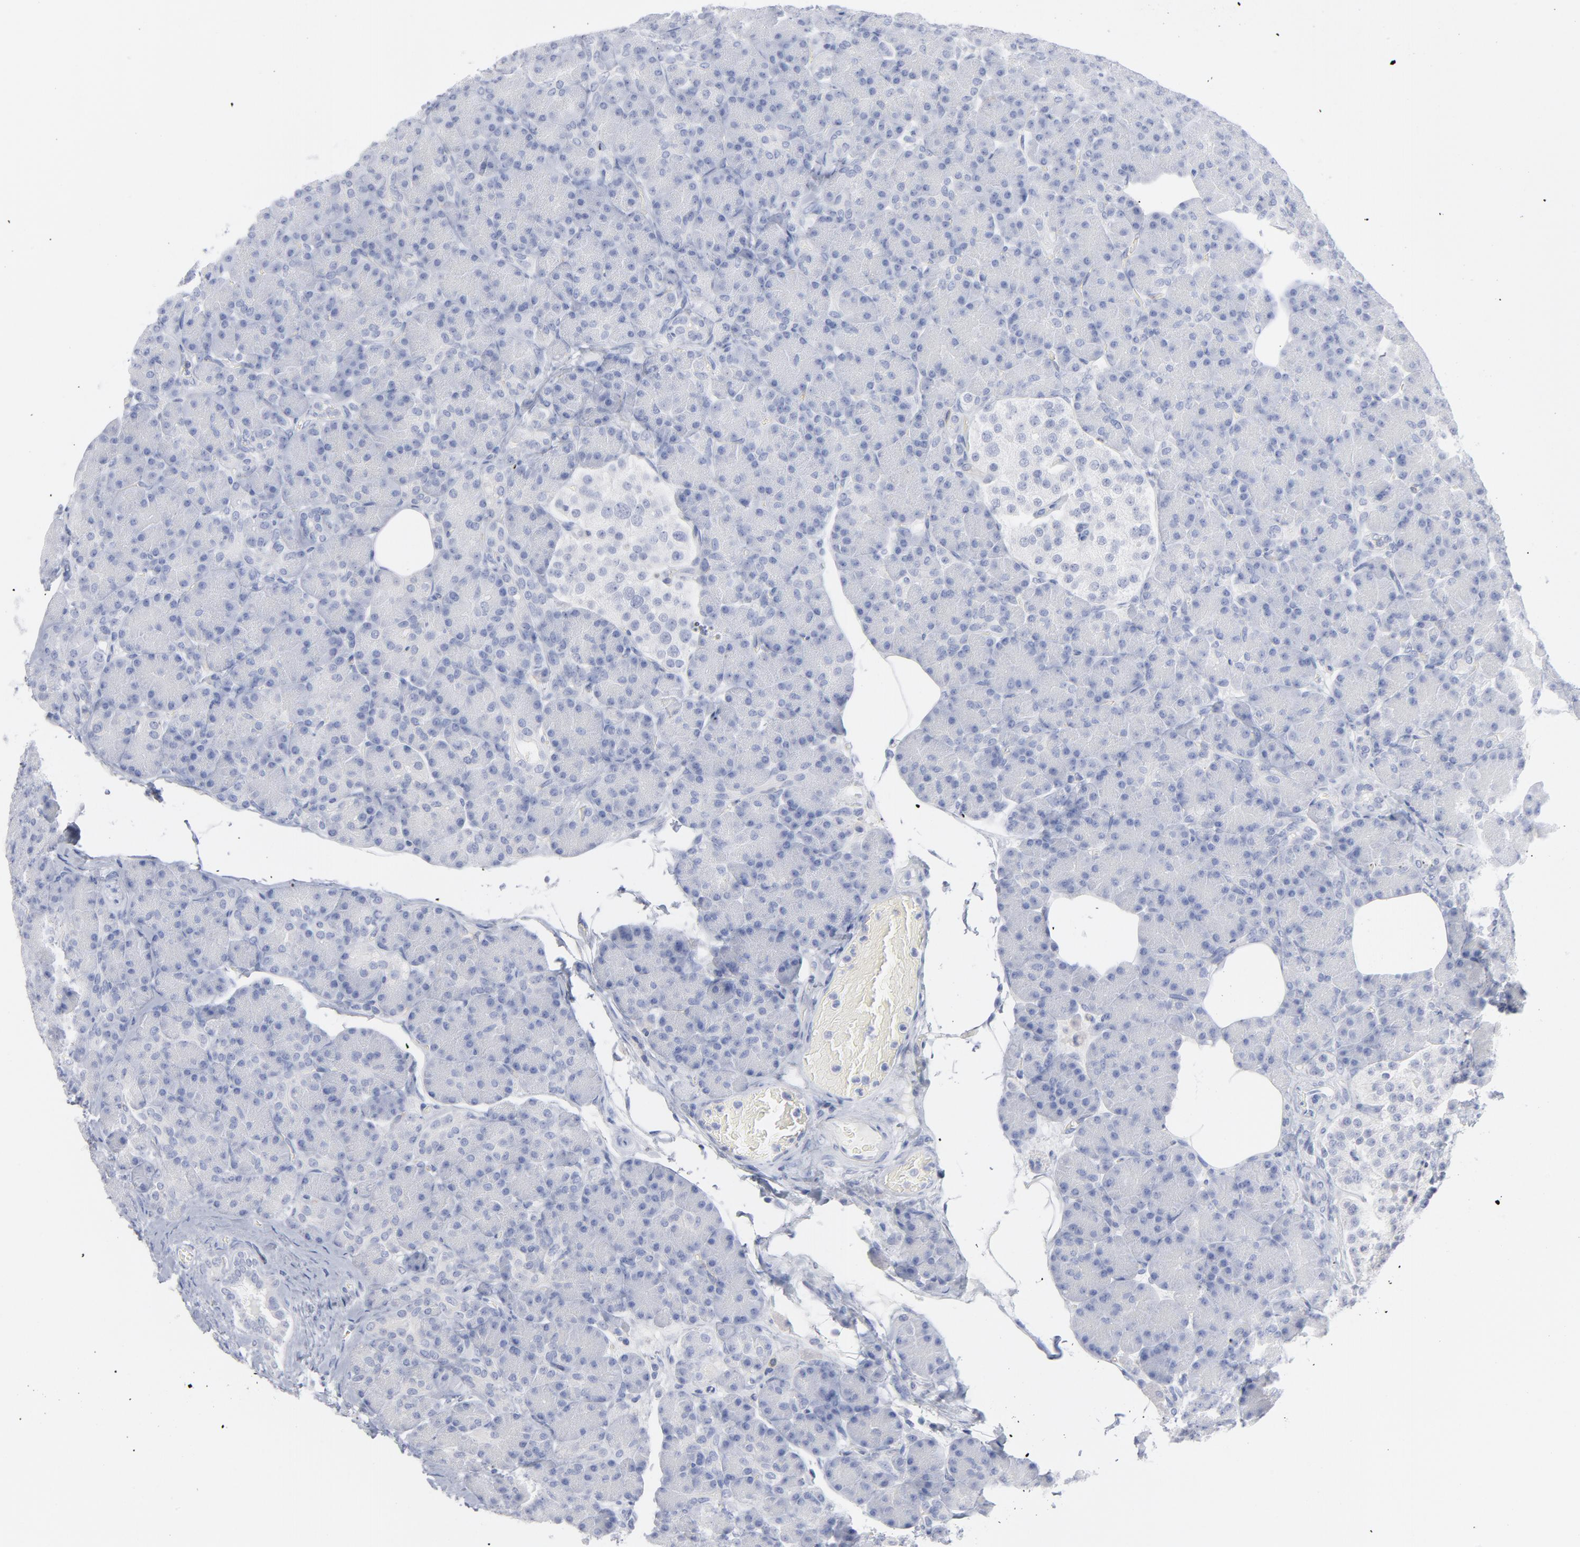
{"staining": {"intensity": "negative", "quantity": "none", "location": "none"}, "tissue": "pancreas", "cell_type": "Exocrine glandular cells", "image_type": "normal", "snomed": [{"axis": "morphology", "description": "Normal tissue, NOS"}, {"axis": "topography", "description": "Pancreas"}], "caption": "DAB immunohistochemical staining of unremarkable pancreas exhibits no significant expression in exocrine glandular cells.", "gene": "P2RY8", "patient": {"sex": "female", "age": 43}}